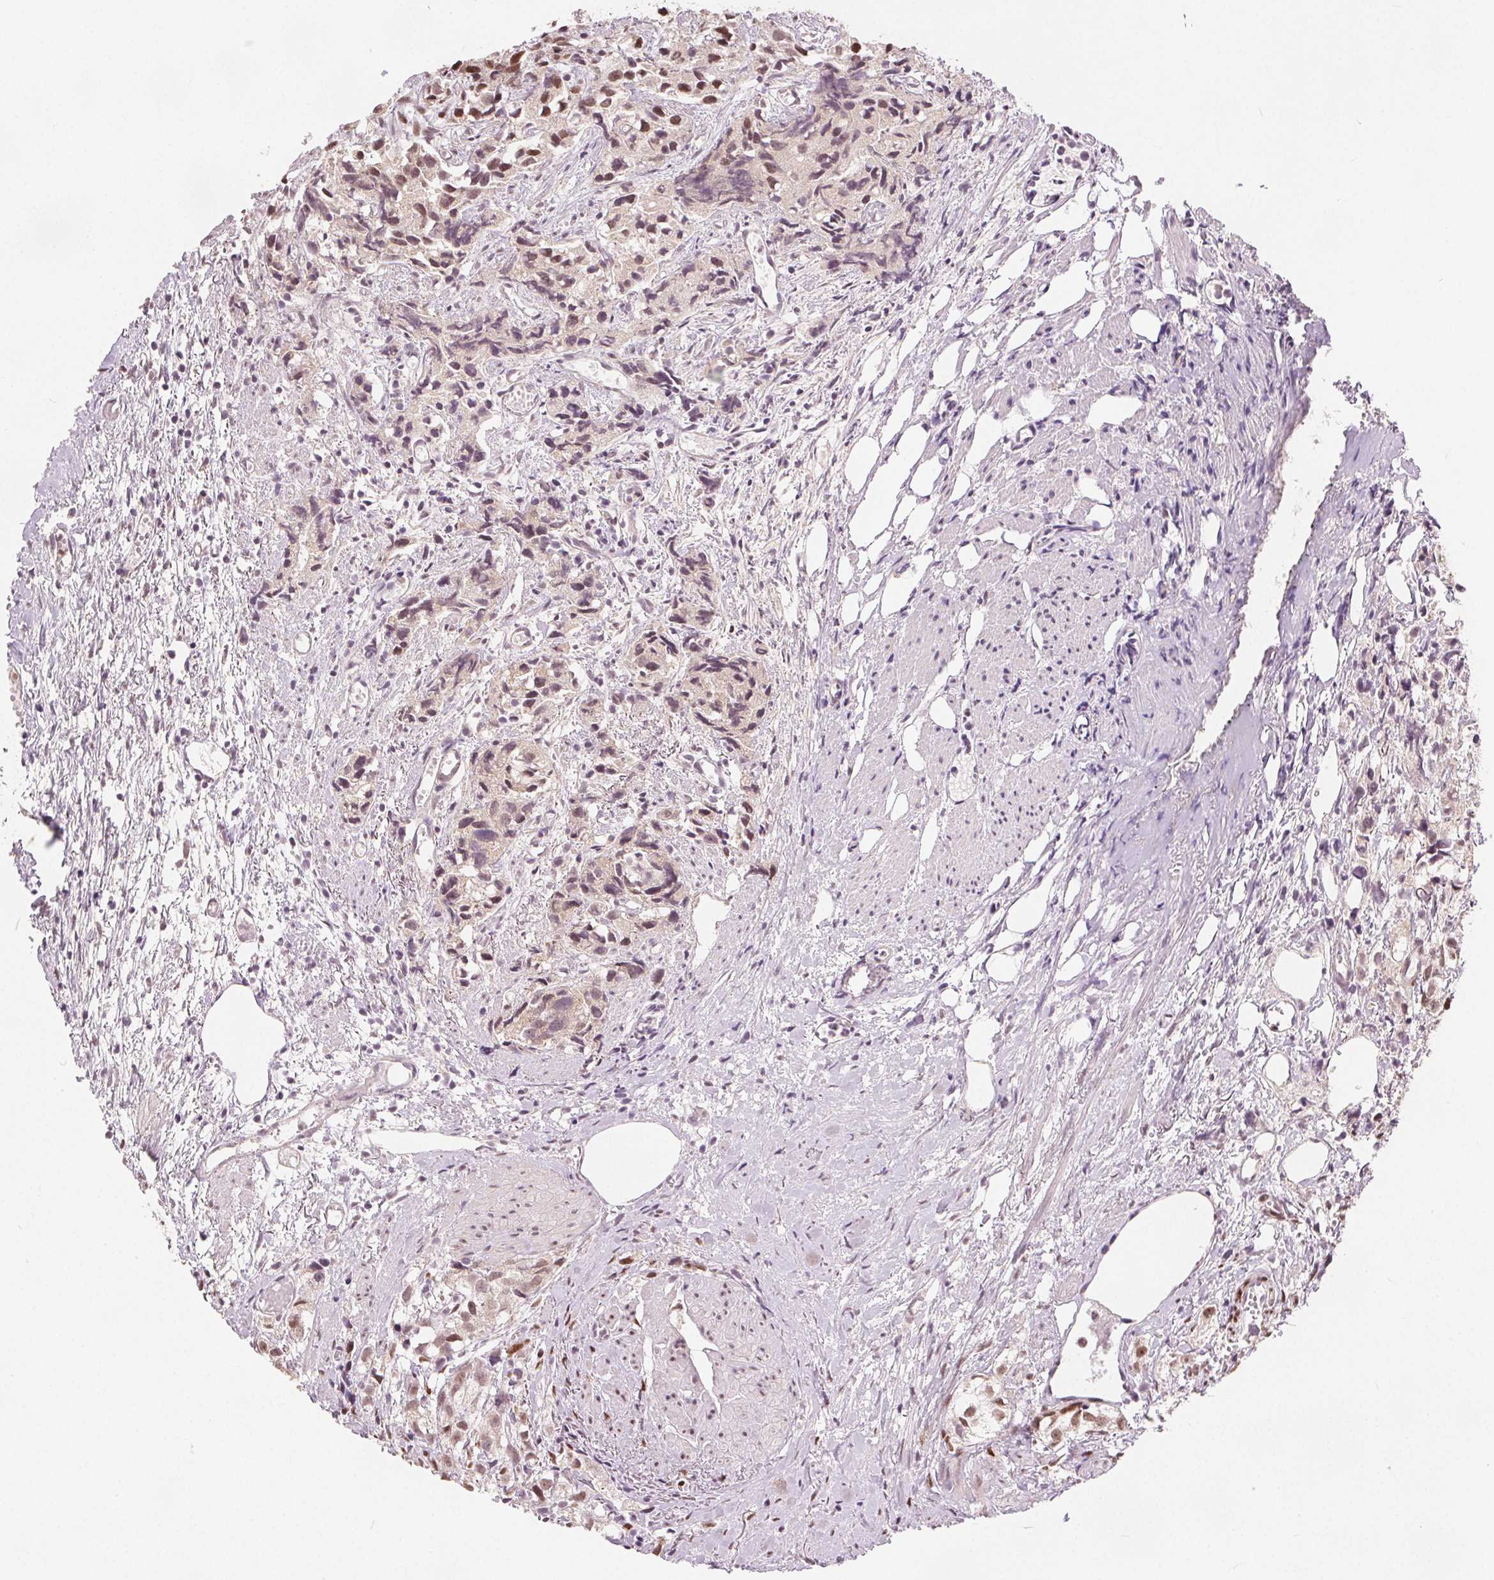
{"staining": {"intensity": "weak", "quantity": "25%-75%", "location": "nuclear"}, "tissue": "prostate cancer", "cell_type": "Tumor cells", "image_type": "cancer", "snomed": [{"axis": "morphology", "description": "Adenocarcinoma, High grade"}, {"axis": "topography", "description": "Prostate"}], "caption": "Human prostate cancer stained with a protein marker reveals weak staining in tumor cells.", "gene": "ZNF703", "patient": {"sex": "male", "age": 68}}